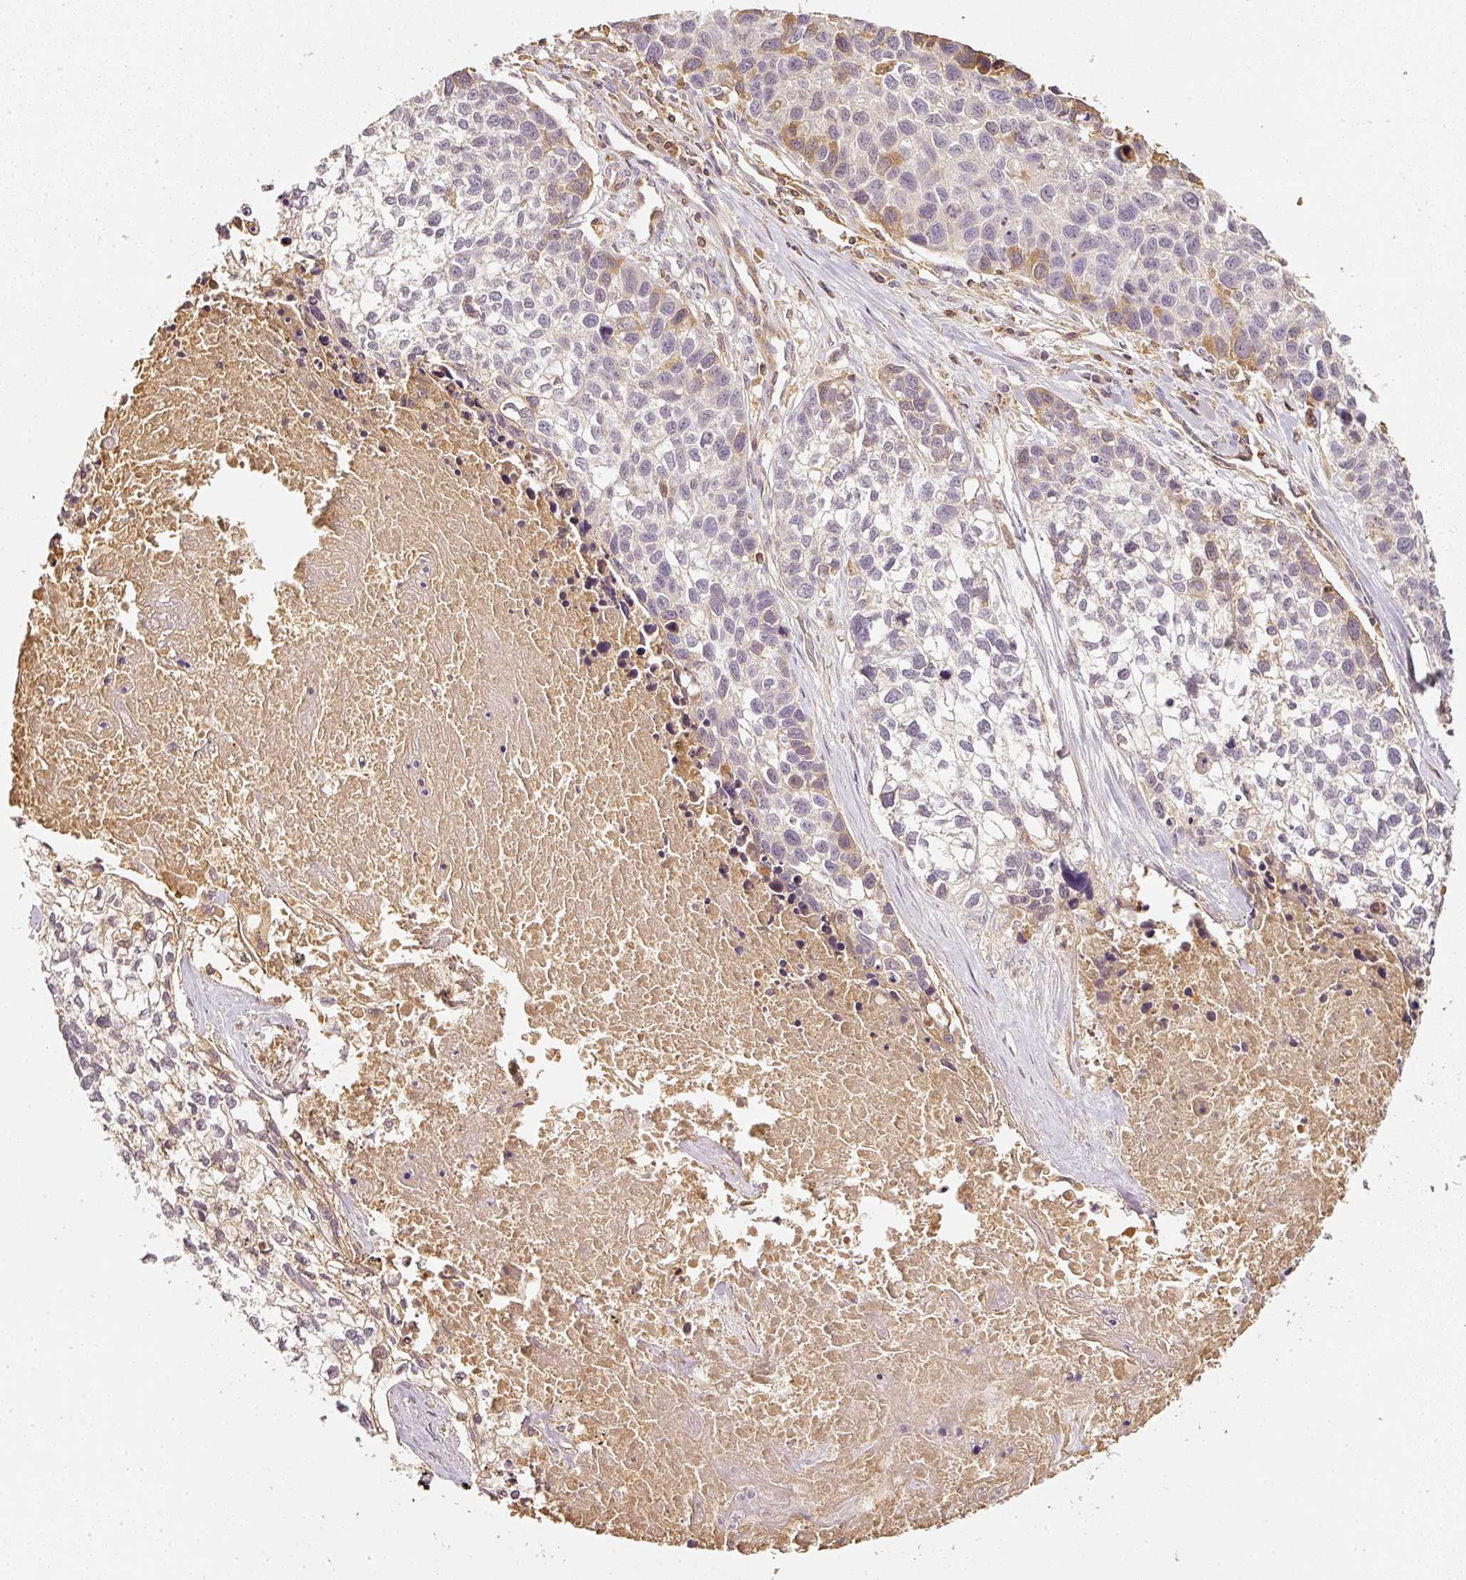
{"staining": {"intensity": "moderate", "quantity": "<25%", "location": "cytoplasmic/membranous"}, "tissue": "lung cancer", "cell_type": "Tumor cells", "image_type": "cancer", "snomed": [{"axis": "morphology", "description": "Squamous cell carcinoma, NOS"}, {"axis": "topography", "description": "Lung"}], "caption": "Moderate cytoplasmic/membranous protein staining is present in about <25% of tumor cells in lung squamous cell carcinoma.", "gene": "EVL", "patient": {"sex": "male", "age": 74}}